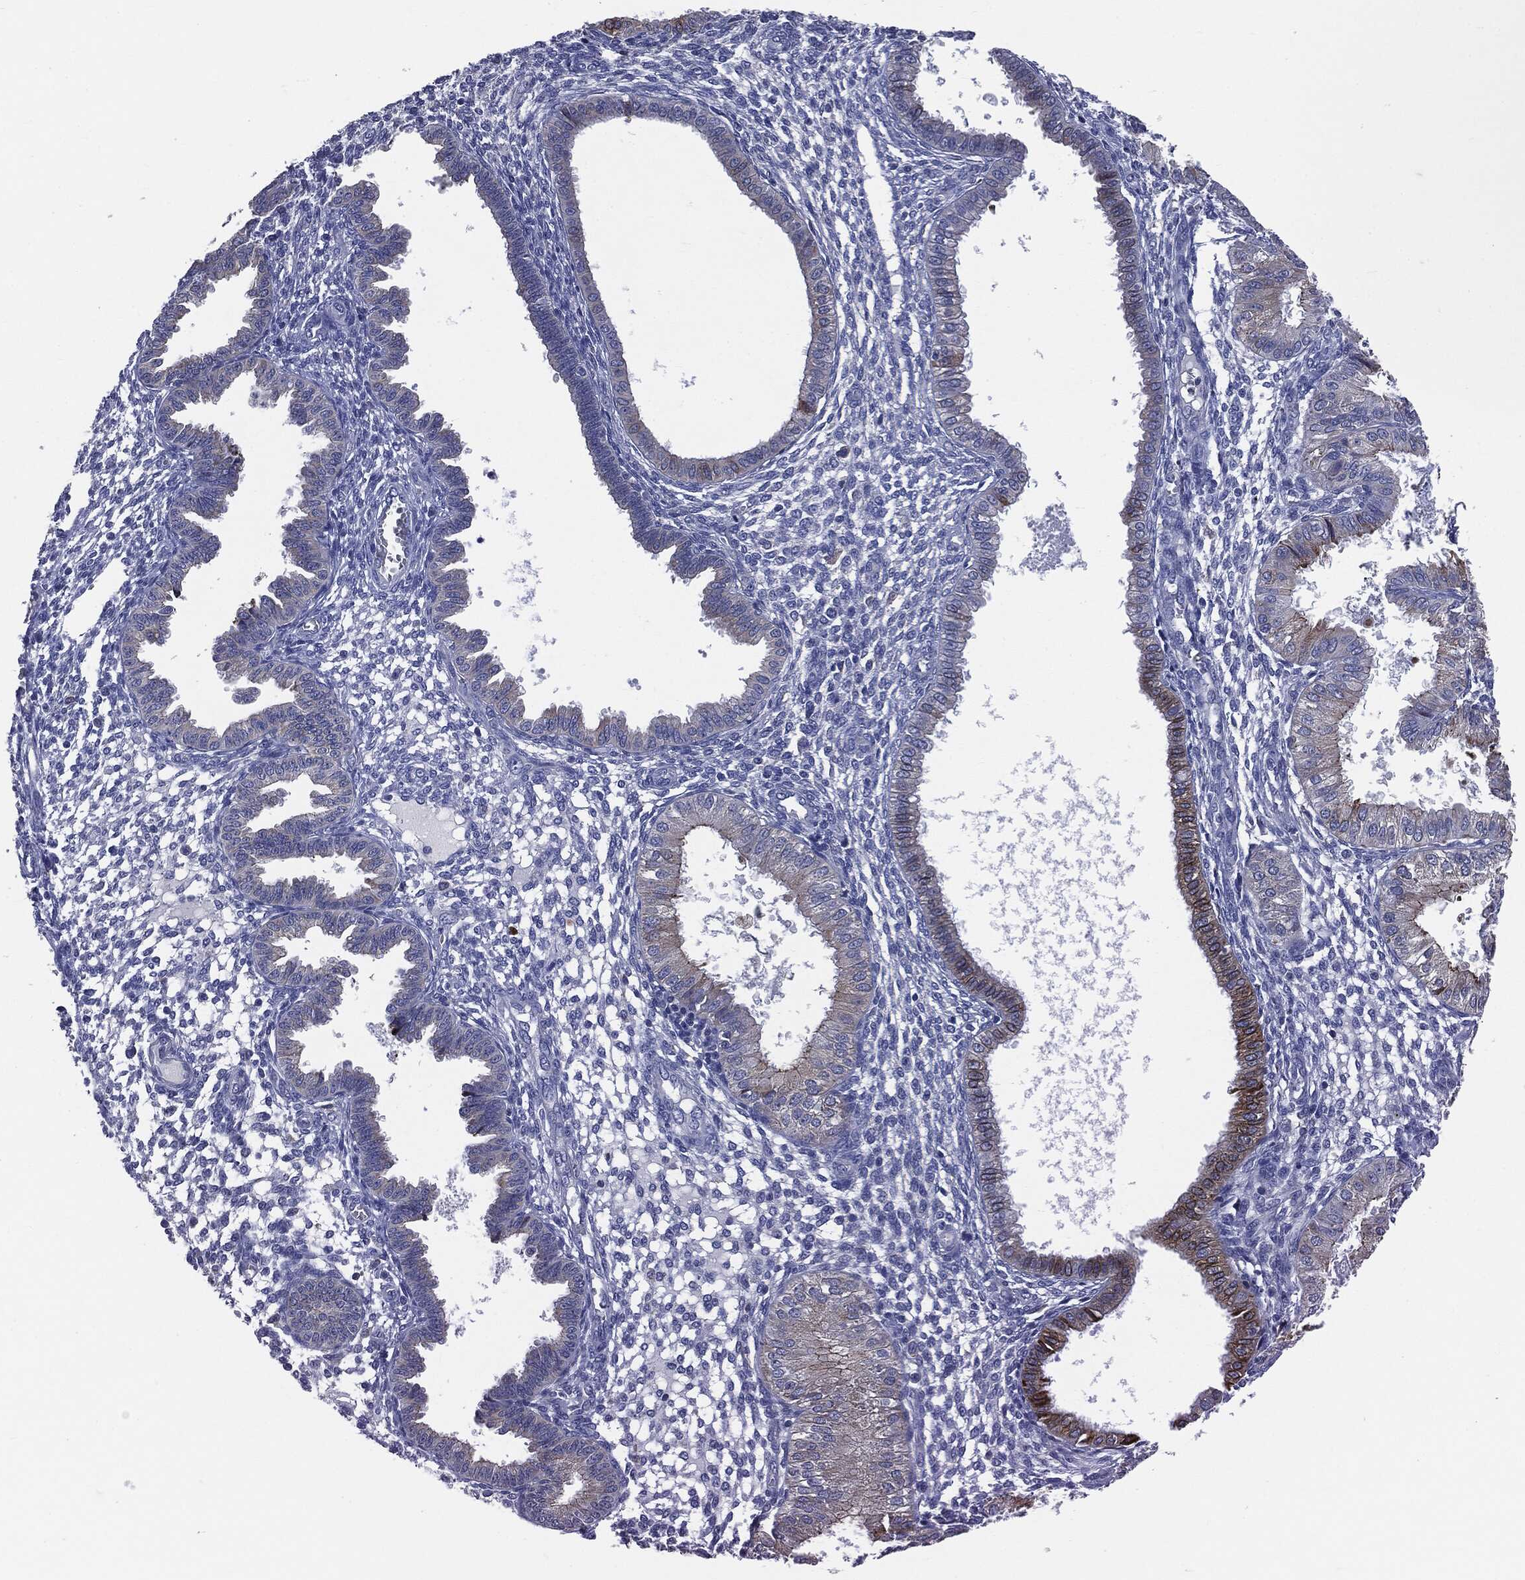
{"staining": {"intensity": "negative", "quantity": "none", "location": "none"}, "tissue": "endometrium", "cell_type": "Cells in endometrial stroma", "image_type": "normal", "snomed": [{"axis": "morphology", "description": "Normal tissue, NOS"}, {"axis": "topography", "description": "Endometrium"}], "caption": "Endometrium was stained to show a protein in brown. There is no significant expression in cells in endometrial stroma. (Stains: DAB (3,3'-diaminobenzidine) immunohistochemistry with hematoxylin counter stain, Microscopy: brightfield microscopy at high magnification).", "gene": "PTGS2", "patient": {"sex": "female", "age": 43}}